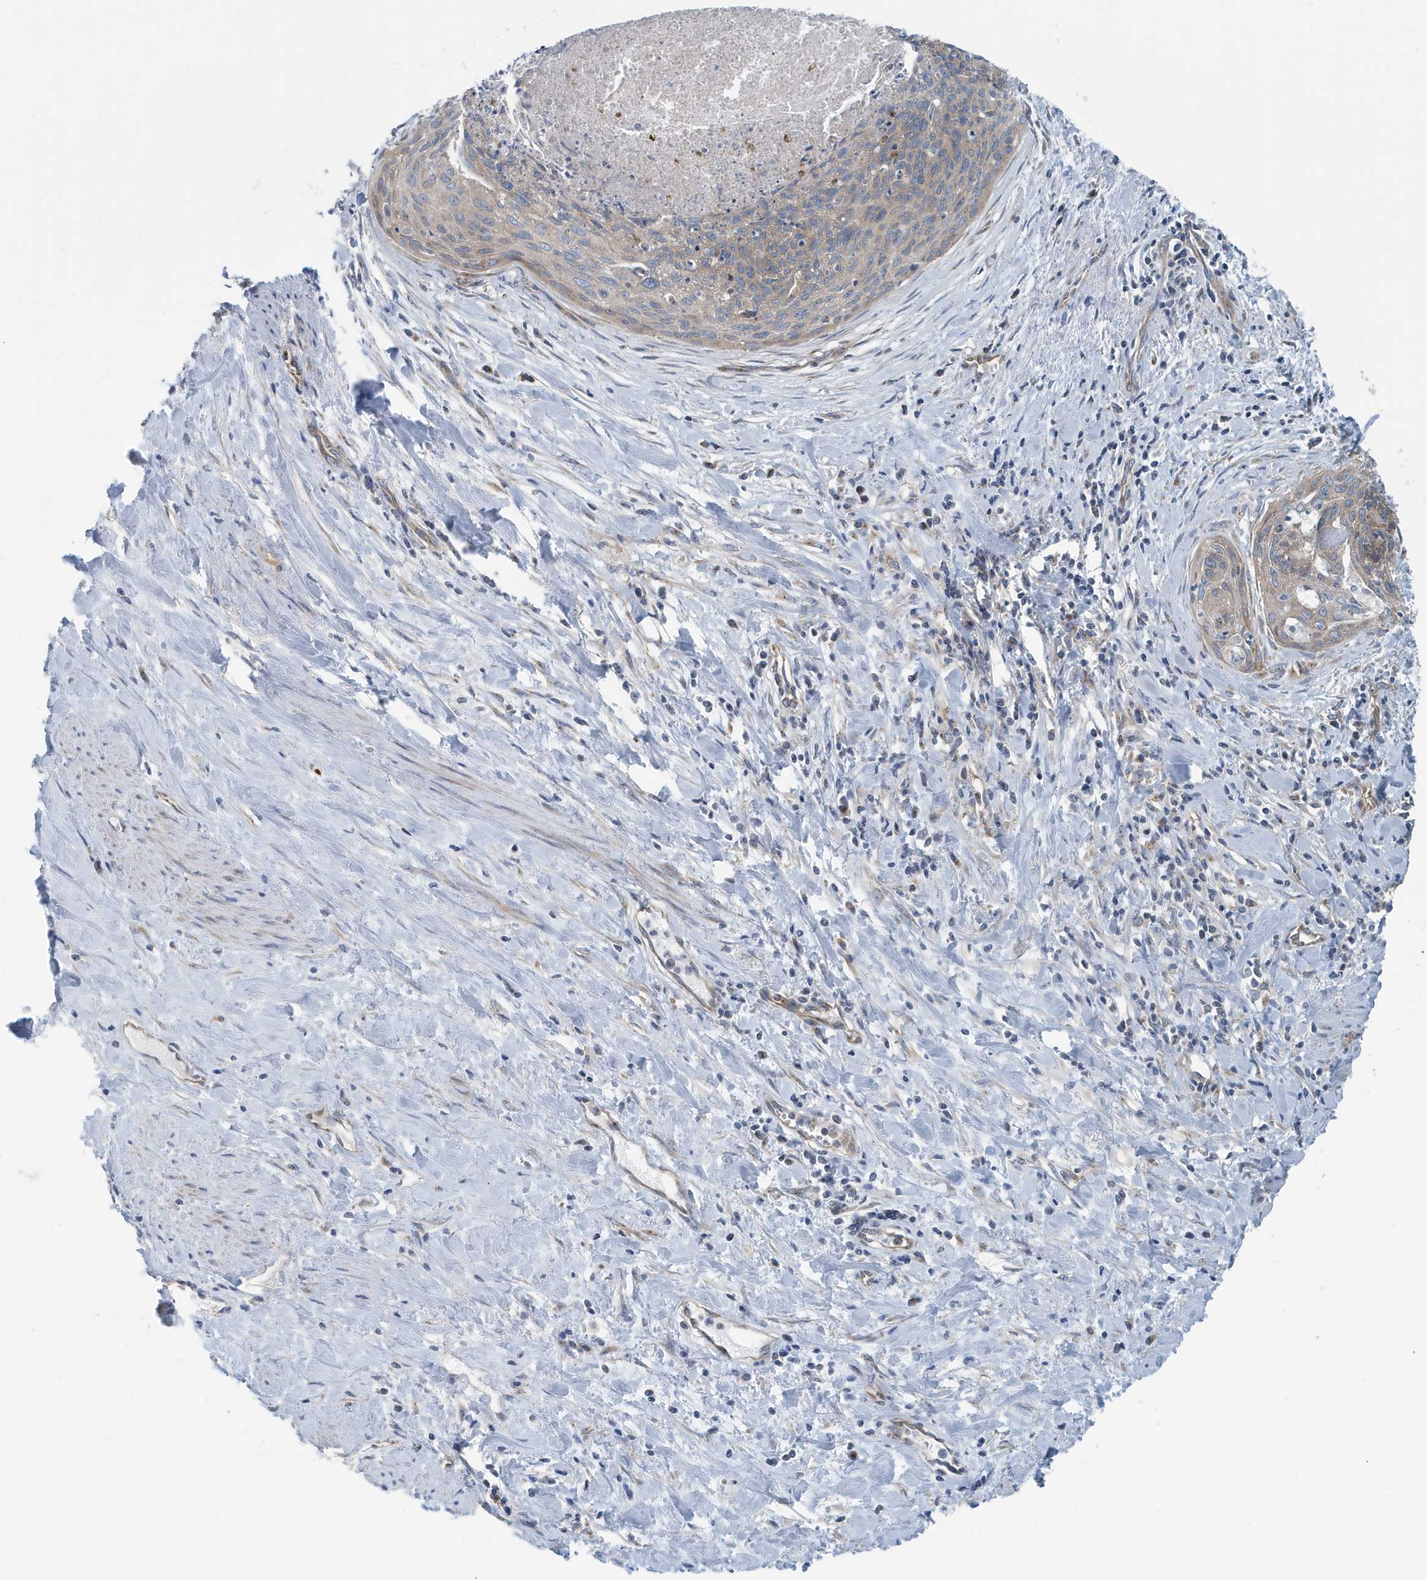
{"staining": {"intensity": "weak", "quantity": "<25%", "location": "cytoplasmic/membranous"}, "tissue": "cervical cancer", "cell_type": "Tumor cells", "image_type": "cancer", "snomed": [{"axis": "morphology", "description": "Squamous cell carcinoma, NOS"}, {"axis": "topography", "description": "Cervix"}], "caption": "This is an immunohistochemistry image of squamous cell carcinoma (cervical). There is no staining in tumor cells.", "gene": "PPM1M", "patient": {"sex": "female", "age": 55}}